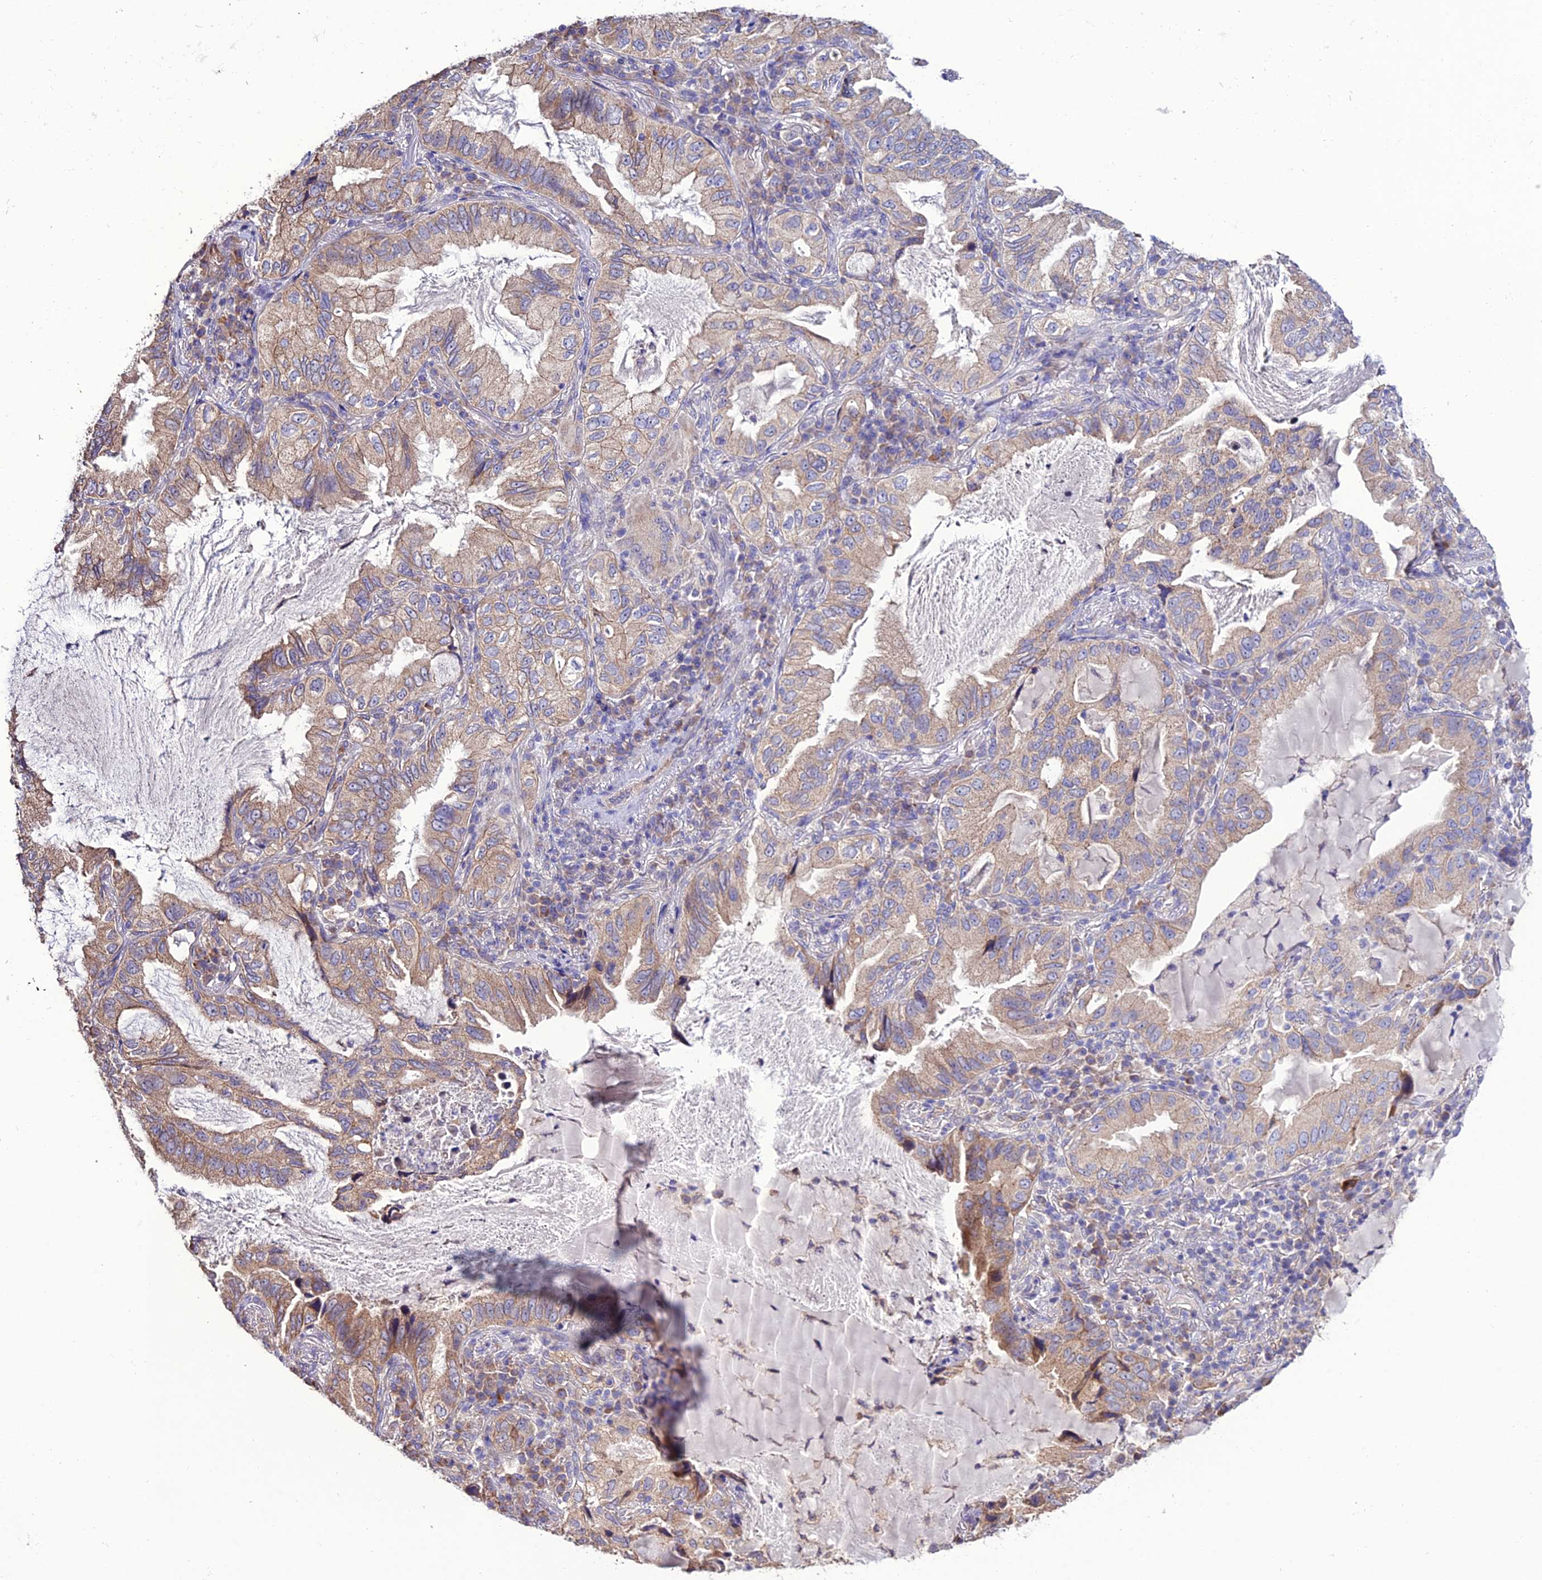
{"staining": {"intensity": "moderate", "quantity": "25%-75%", "location": "cytoplasmic/membranous"}, "tissue": "lung cancer", "cell_type": "Tumor cells", "image_type": "cancer", "snomed": [{"axis": "morphology", "description": "Adenocarcinoma, NOS"}, {"axis": "topography", "description": "Lung"}], "caption": "An immunohistochemistry (IHC) photomicrograph of neoplastic tissue is shown. Protein staining in brown shows moderate cytoplasmic/membranous positivity in lung adenocarcinoma within tumor cells.", "gene": "HOGA1", "patient": {"sex": "female", "age": 69}}